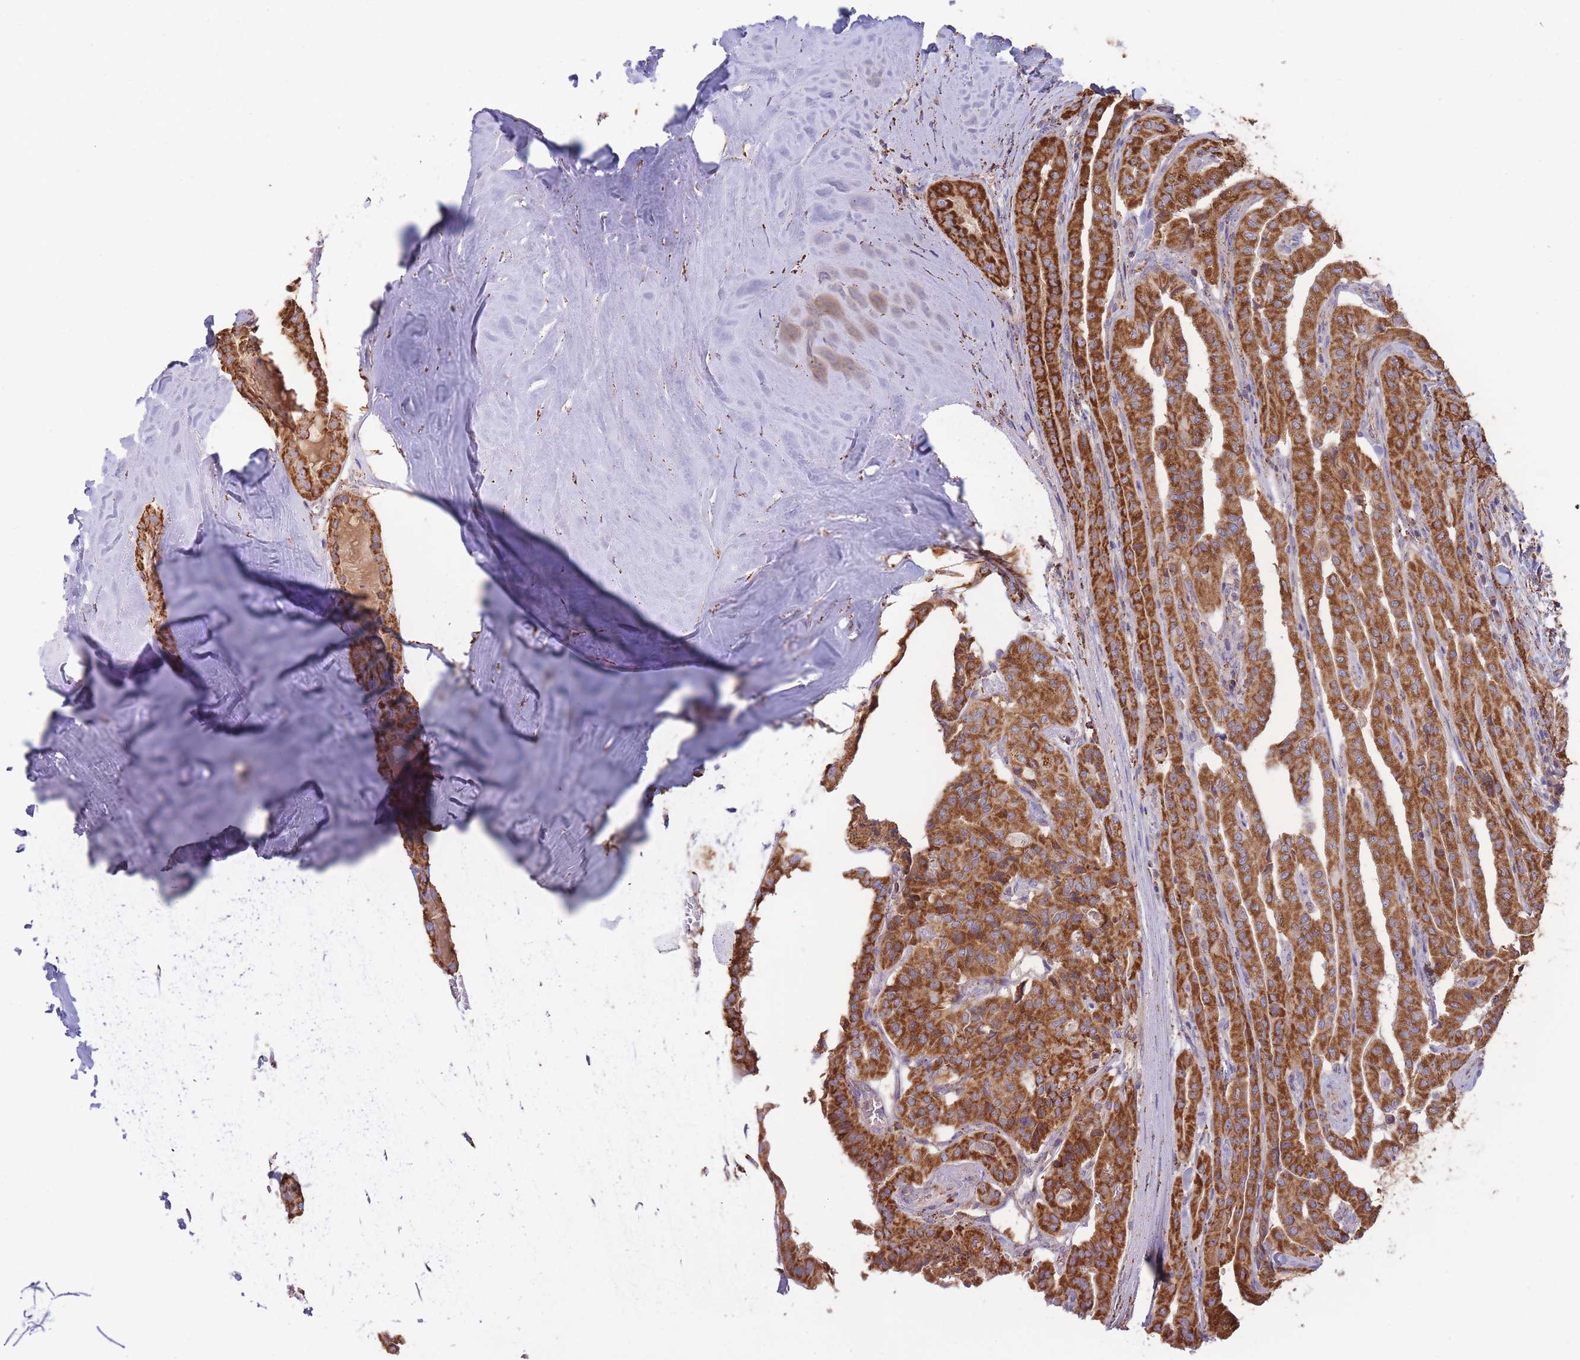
{"staining": {"intensity": "strong", "quantity": ">75%", "location": "cytoplasmic/membranous"}, "tissue": "thyroid cancer", "cell_type": "Tumor cells", "image_type": "cancer", "snomed": [{"axis": "morphology", "description": "Papillary adenocarcinoma, NOS"}, {"axis": "topography", "description": "Thyroid gland"}], "caption": "Protein expression analysis of thyroid cancer (papillary adenocarcinoma) exhibits strong cytoplasmic/membranous expression in about >75% of tumor cells.", "gene": "MRPL17", "patient": {"sex": "female", "age": 59}}